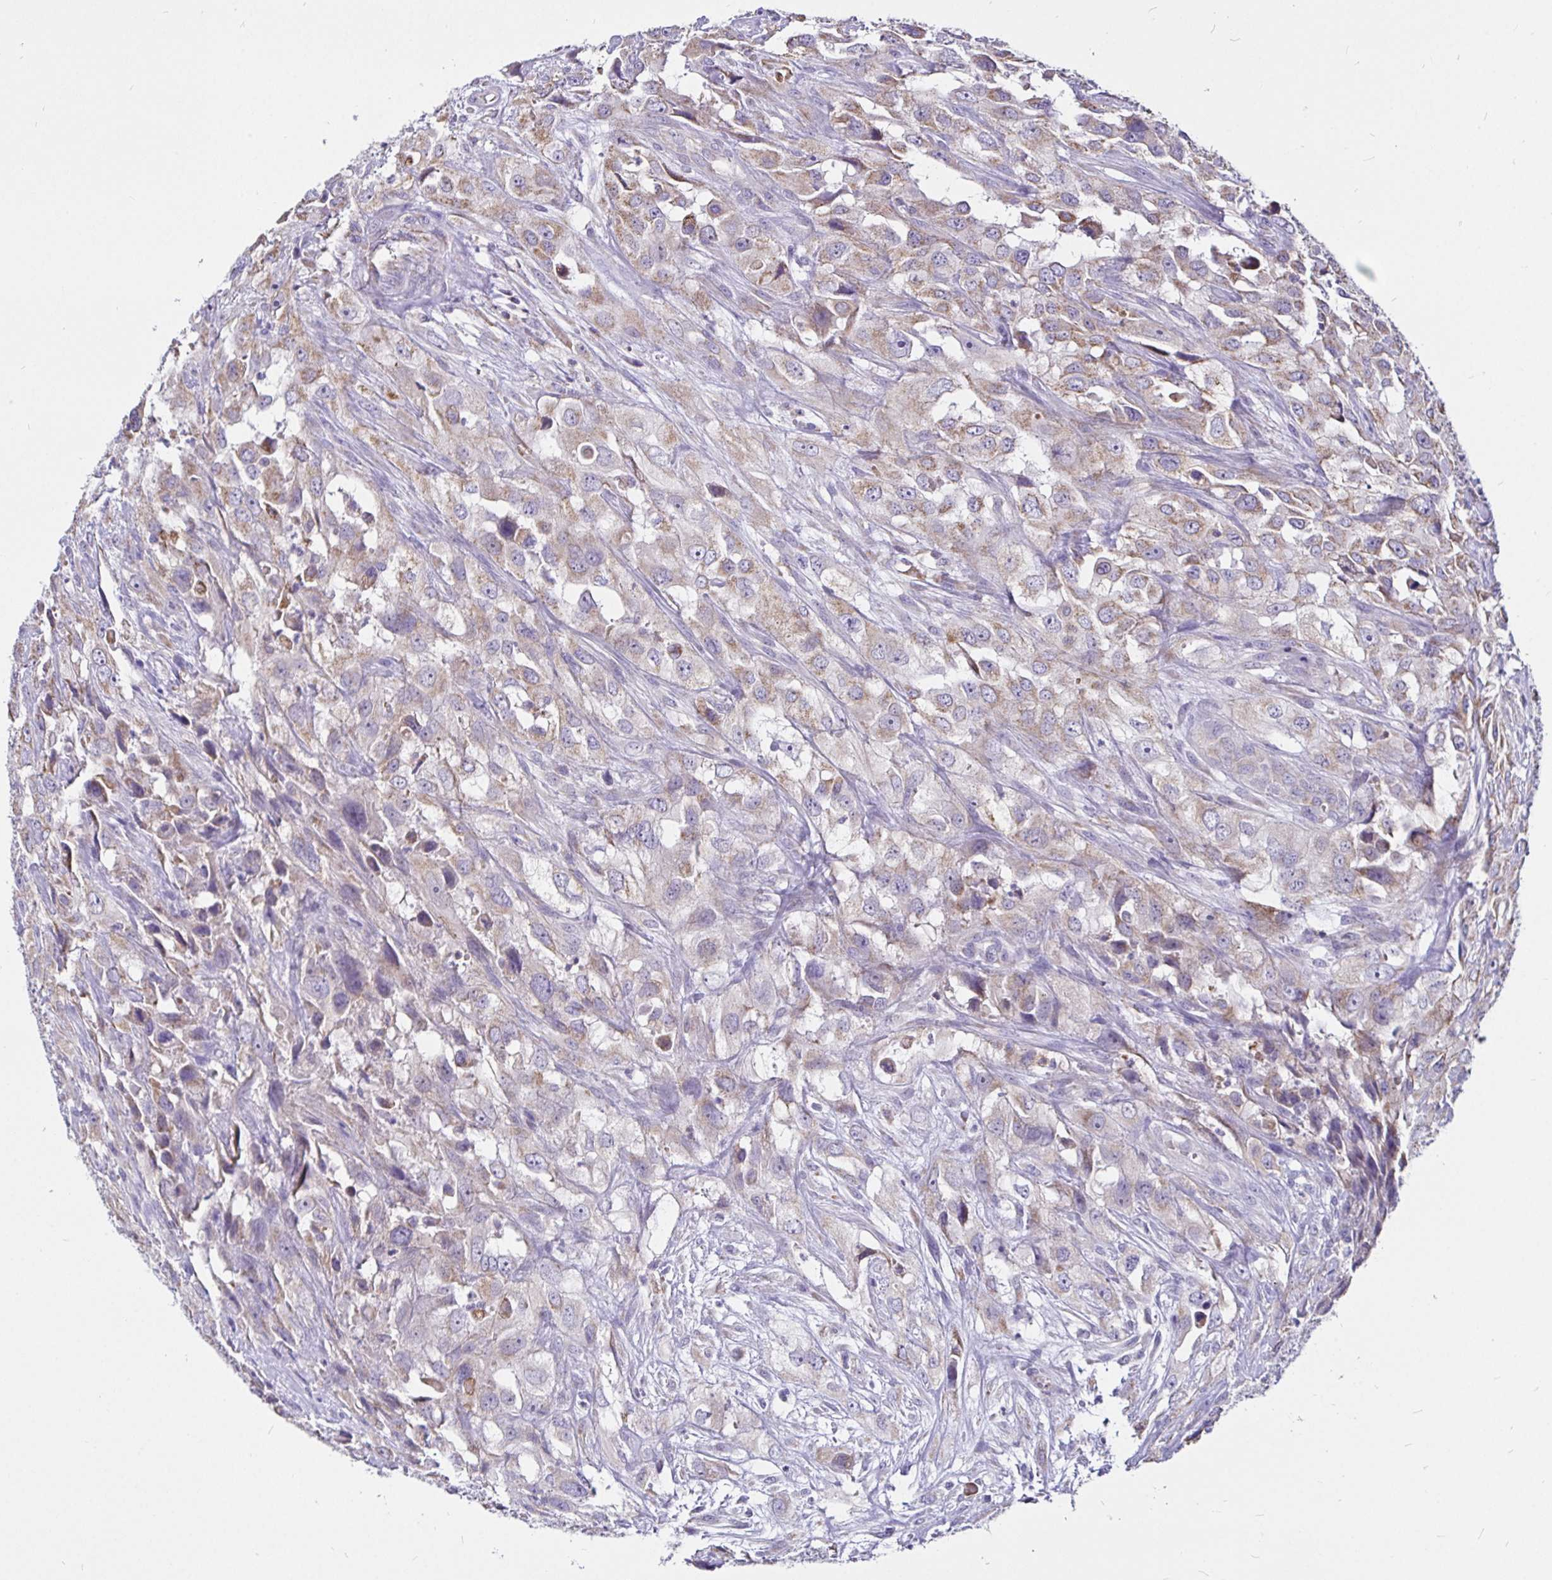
{"staining": {"intensity": "weak", "quantity": "<25%", "location": "cytoplasmic/membranous"}, "tissue": "urothelial cancer", "cell_type": "Tumor cells", "image_type": "cancer", "snomed": [{"axis": "morphology", "description": "Urothelial carcinoma, High grade"}, {"axis": "topography", "description": "Urinary bladder"}], "caption": "DAB immunohistochemical staining of high-grade urothelial carcinoma demonstrates no significant expression in tumor cells.", "gene": "PGAM2", "patient": {"sex": "male", "age": 67}}